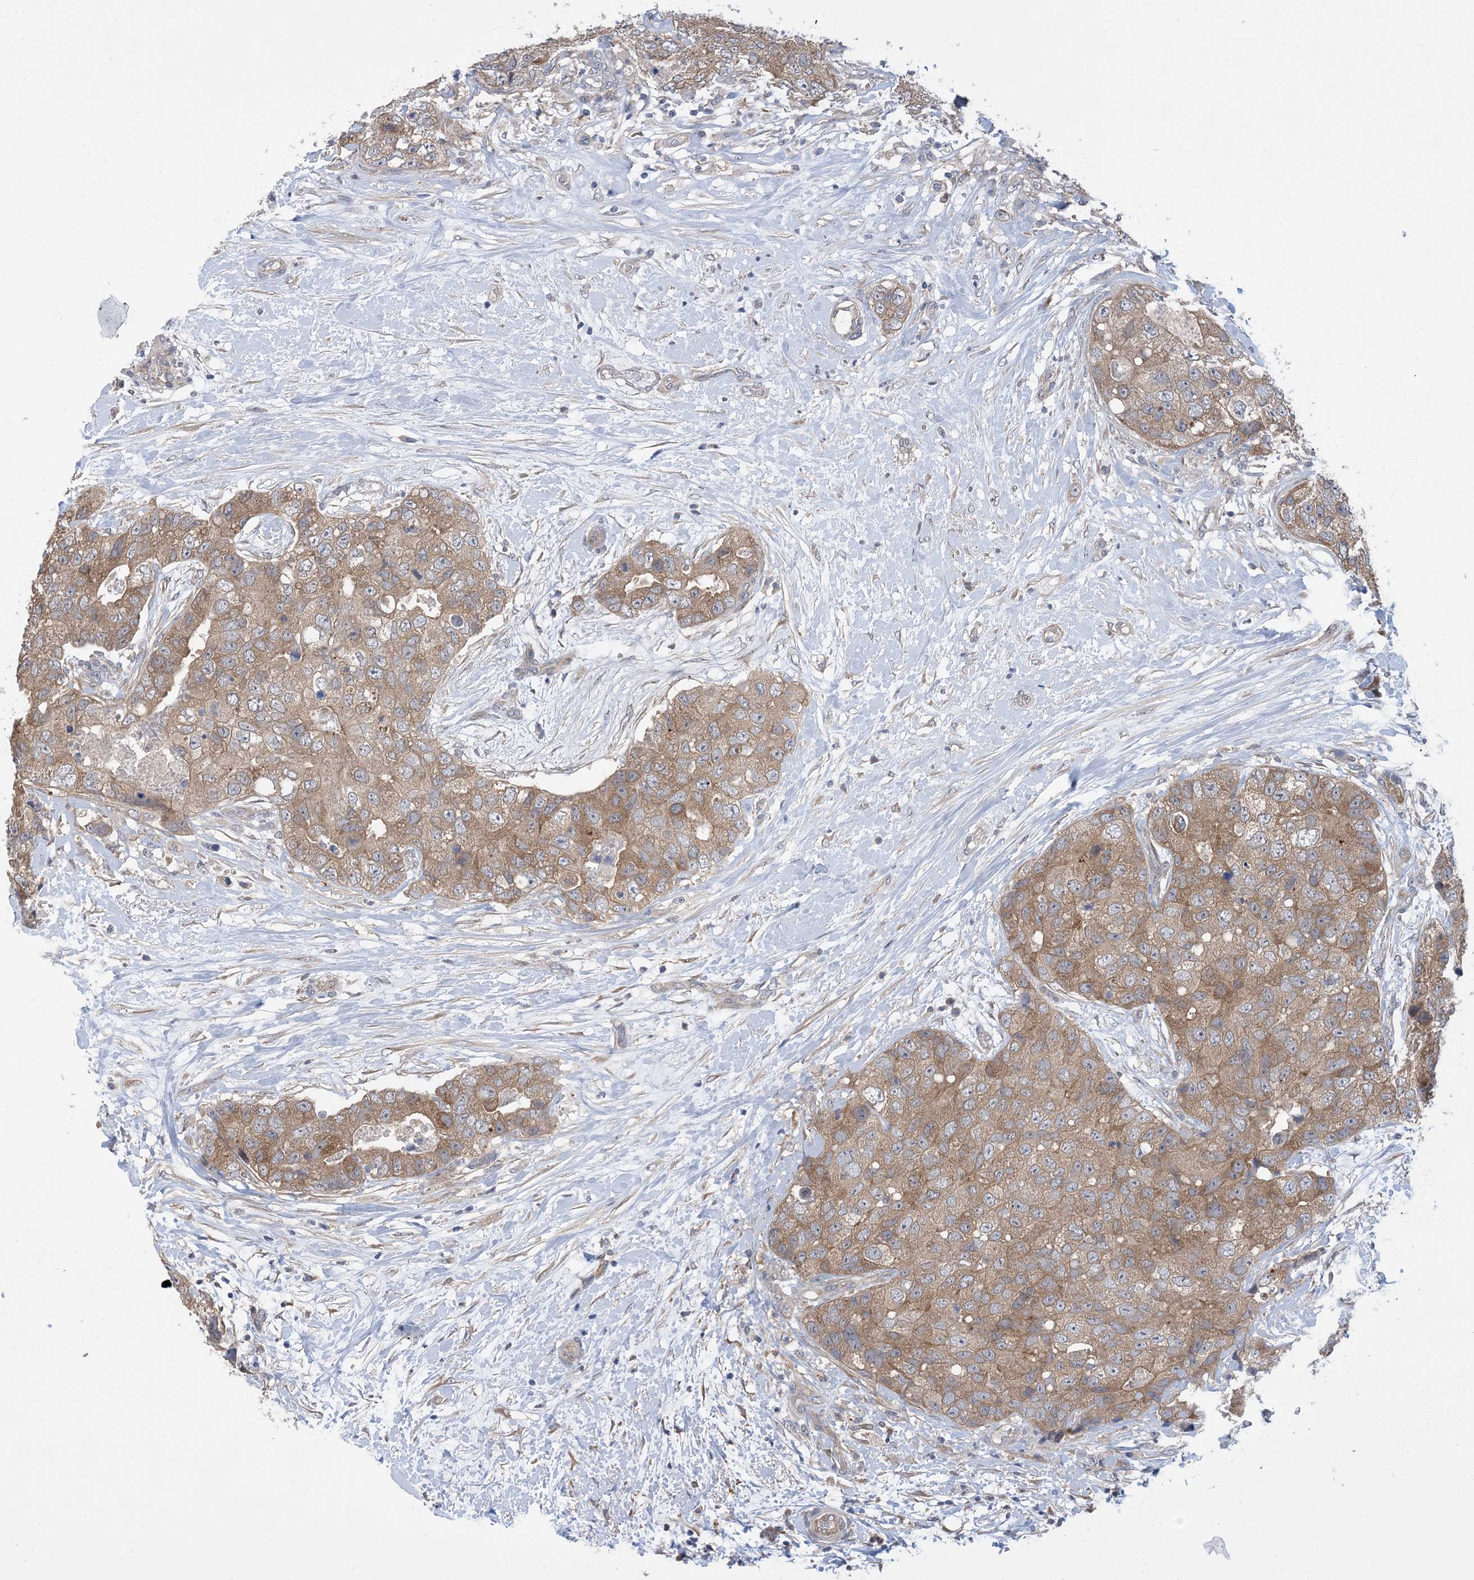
{"staining": {"intensity": "moderate", "quantity": ">75%", "location": "cytoplasmic/membranous"}, "tissue": "breast cancer", "cell_type": "Tumor cells", "image_type": "cancer", "snomed": [{"axis": "morphology", "description": "Duct carcinoma"}, {"axis": "topography", "description": "Breast"}], "caption": "Protein staining by immunohistochemistry demonstrates moderate cytoplasmic/membranous positivity in approximately >75% of tumor cells in breast cancer (infiltrating ductal carcinoma).", "gene": "EHBP1", "patient": {"sex": "female", "age": 62}}